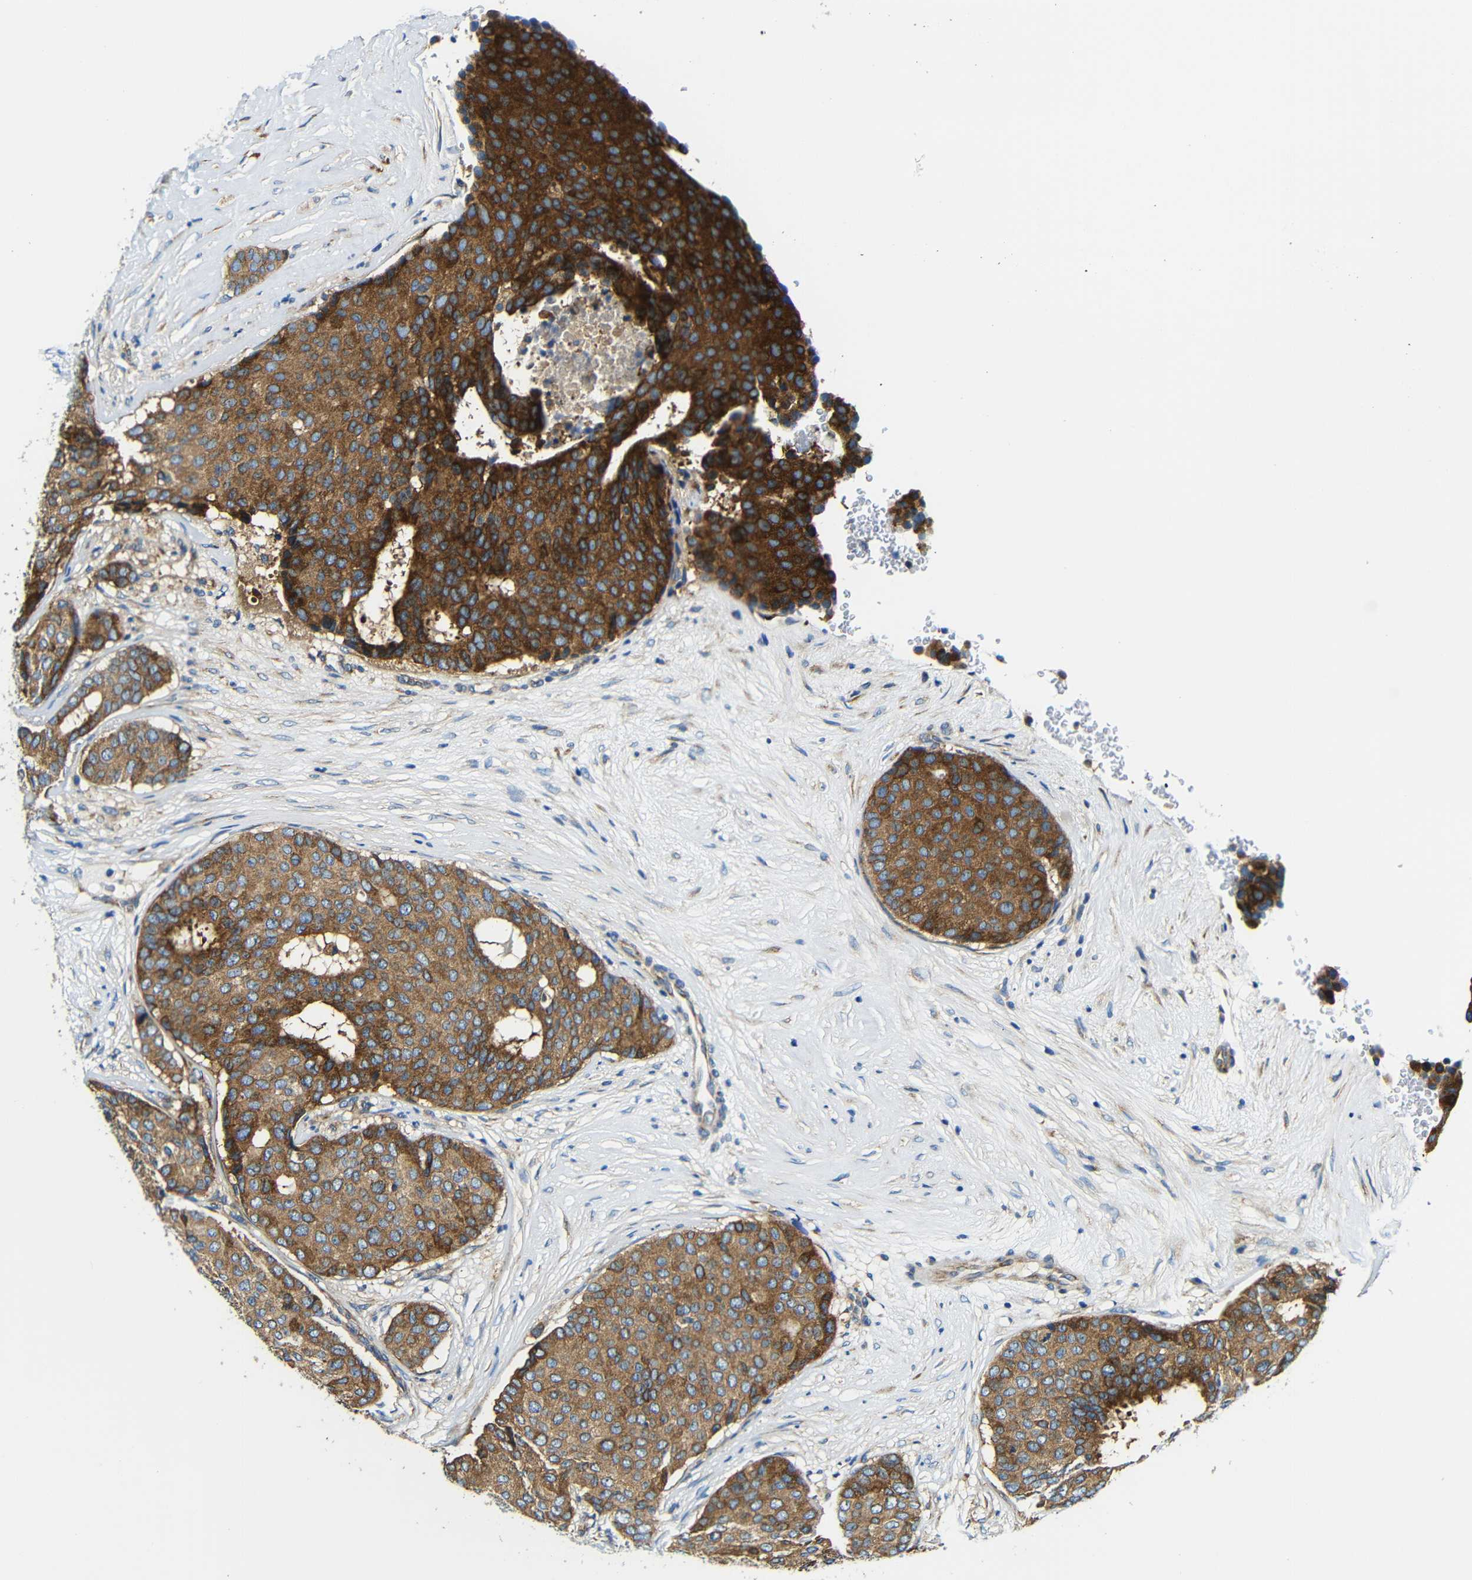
{"staining": {"intensity": "moderate", "quantity": ">75%", "location": "cytoplasmic/membranous"}, "tissue": "breast cancer", "cell_type": "Tumor cells", "image_type": "cancer", "snomed": [{"axis": "morphology", "description": "Duct carcinoma"}, {"axis": "topography", "description": "Breast"}], "caption": "Immunohistochemistry (DAB (3,3'-diaminobenzidine)) staining of breast intraductal carcinoma shows moderate cytoplasmic/membranous protein staining in approximately >75% of tumor cells. Using DAB (3,3'-diaminobenzidine) (brown) and hematoxylin (blue) stains, captured at high magnification using brightfield microscopy.", "gene": "USO1", "patient": {"sex": "female", "age": 75}}